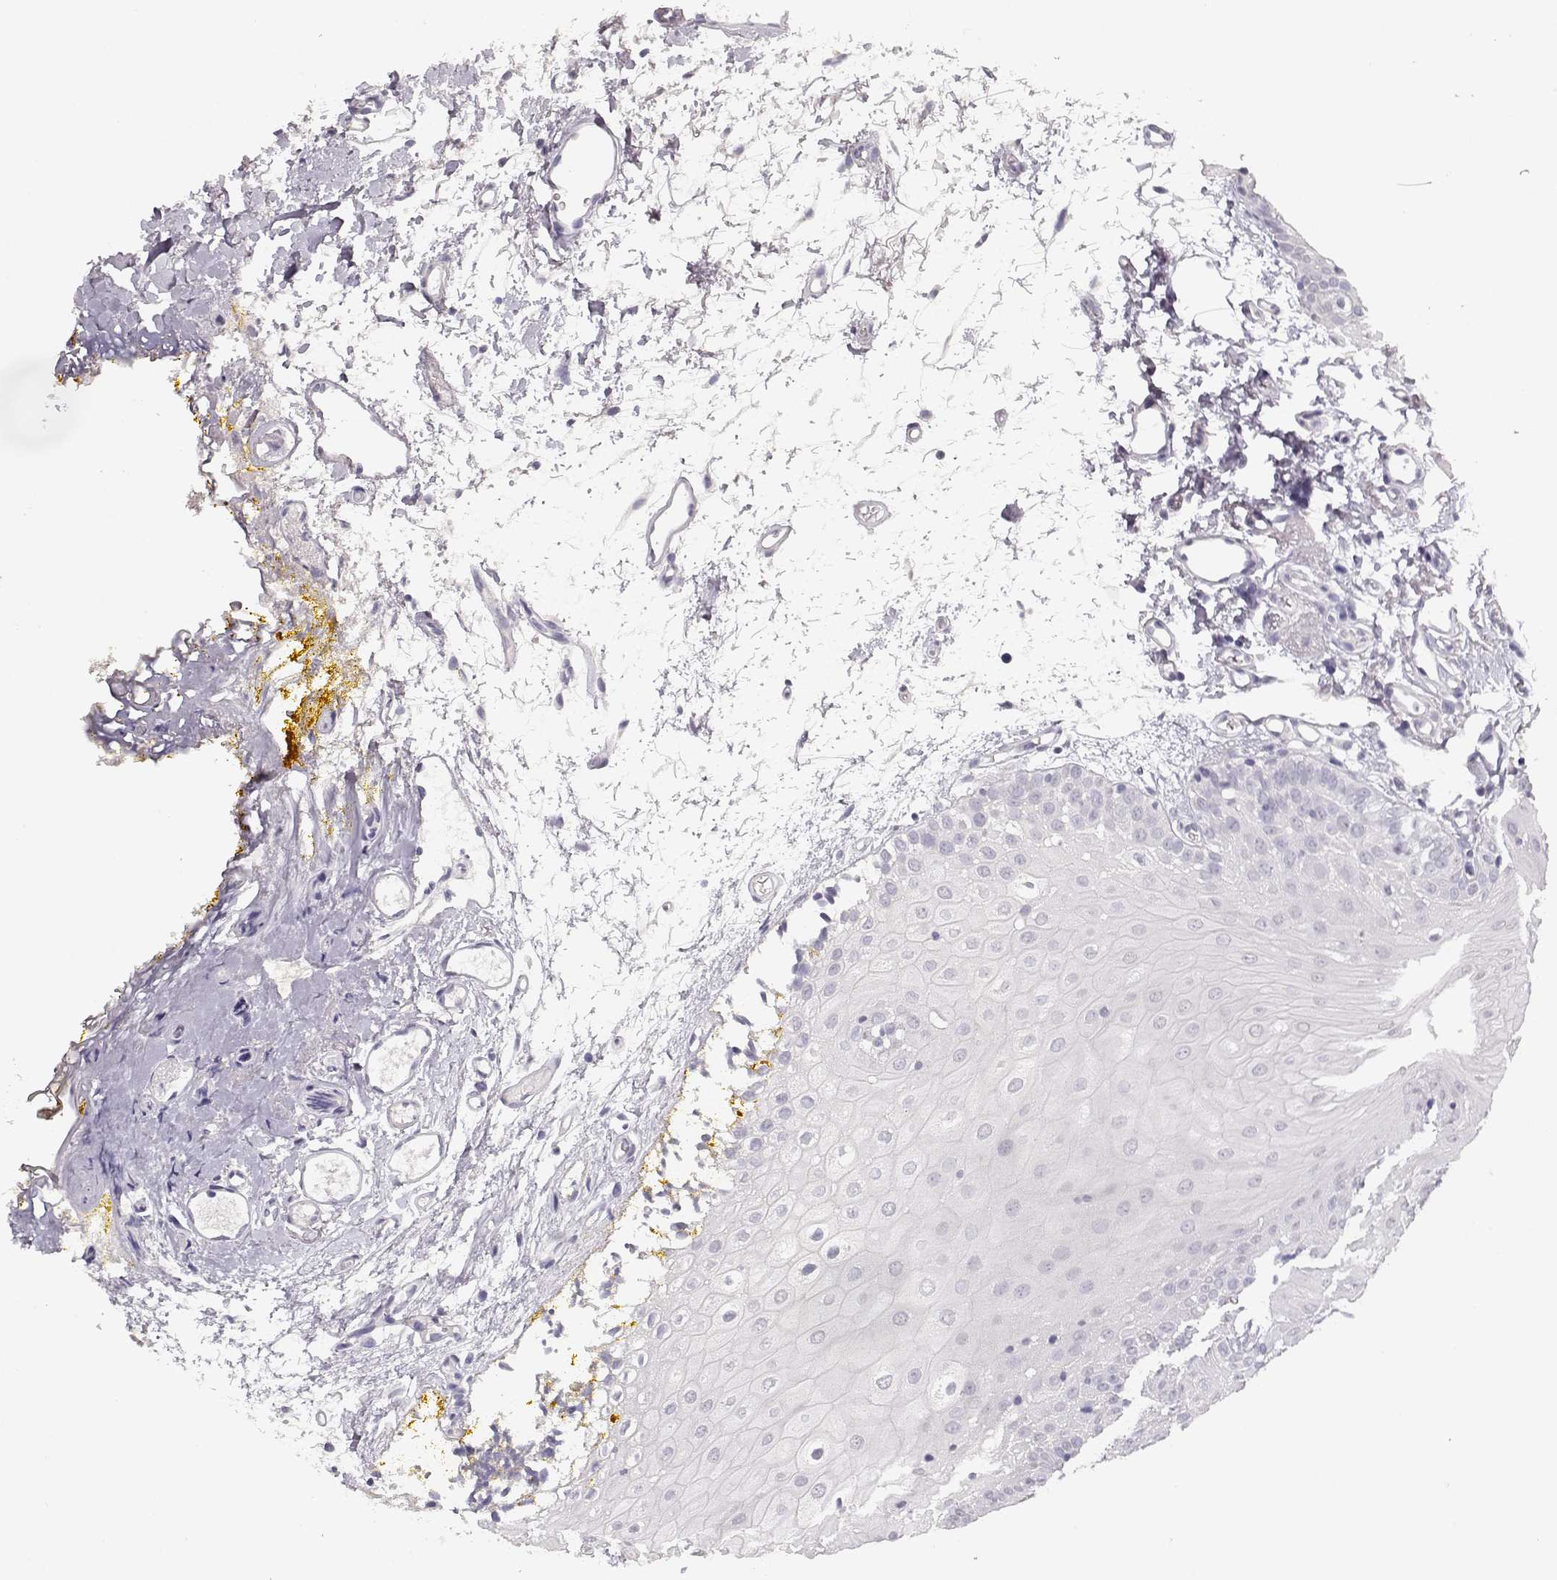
{"staining": {"intensity": "negative", "quantity": "none", "location": "none"}, "tissue": "oral mucosa", "cell_type": "Squamous epithelial cells", "image_type": "normal", "snomed": [{"axis": "morphology", "description": "Normal tissue, NOS"}, {"axis": "morphology", "description": "Squamous cell carcinoma, NOS"}, {"axis": "topography", "description": "Oral tissue"}, {"axis": "topography", "description": "Head-Neck"}], "caption": "Unremarkable oral mucosa was stained to show a protein in brown. There is no significant staining in squamous epithelial cells. The staining was performed using DAB (3,3'-diaminobenzidine) to visualize the protein expression in brown, while the nuclei were stained in blue with hematoxylin (Magnification: 20x).", "gene": "TPH2", "patient": {"sex": "female", "age": 75}}